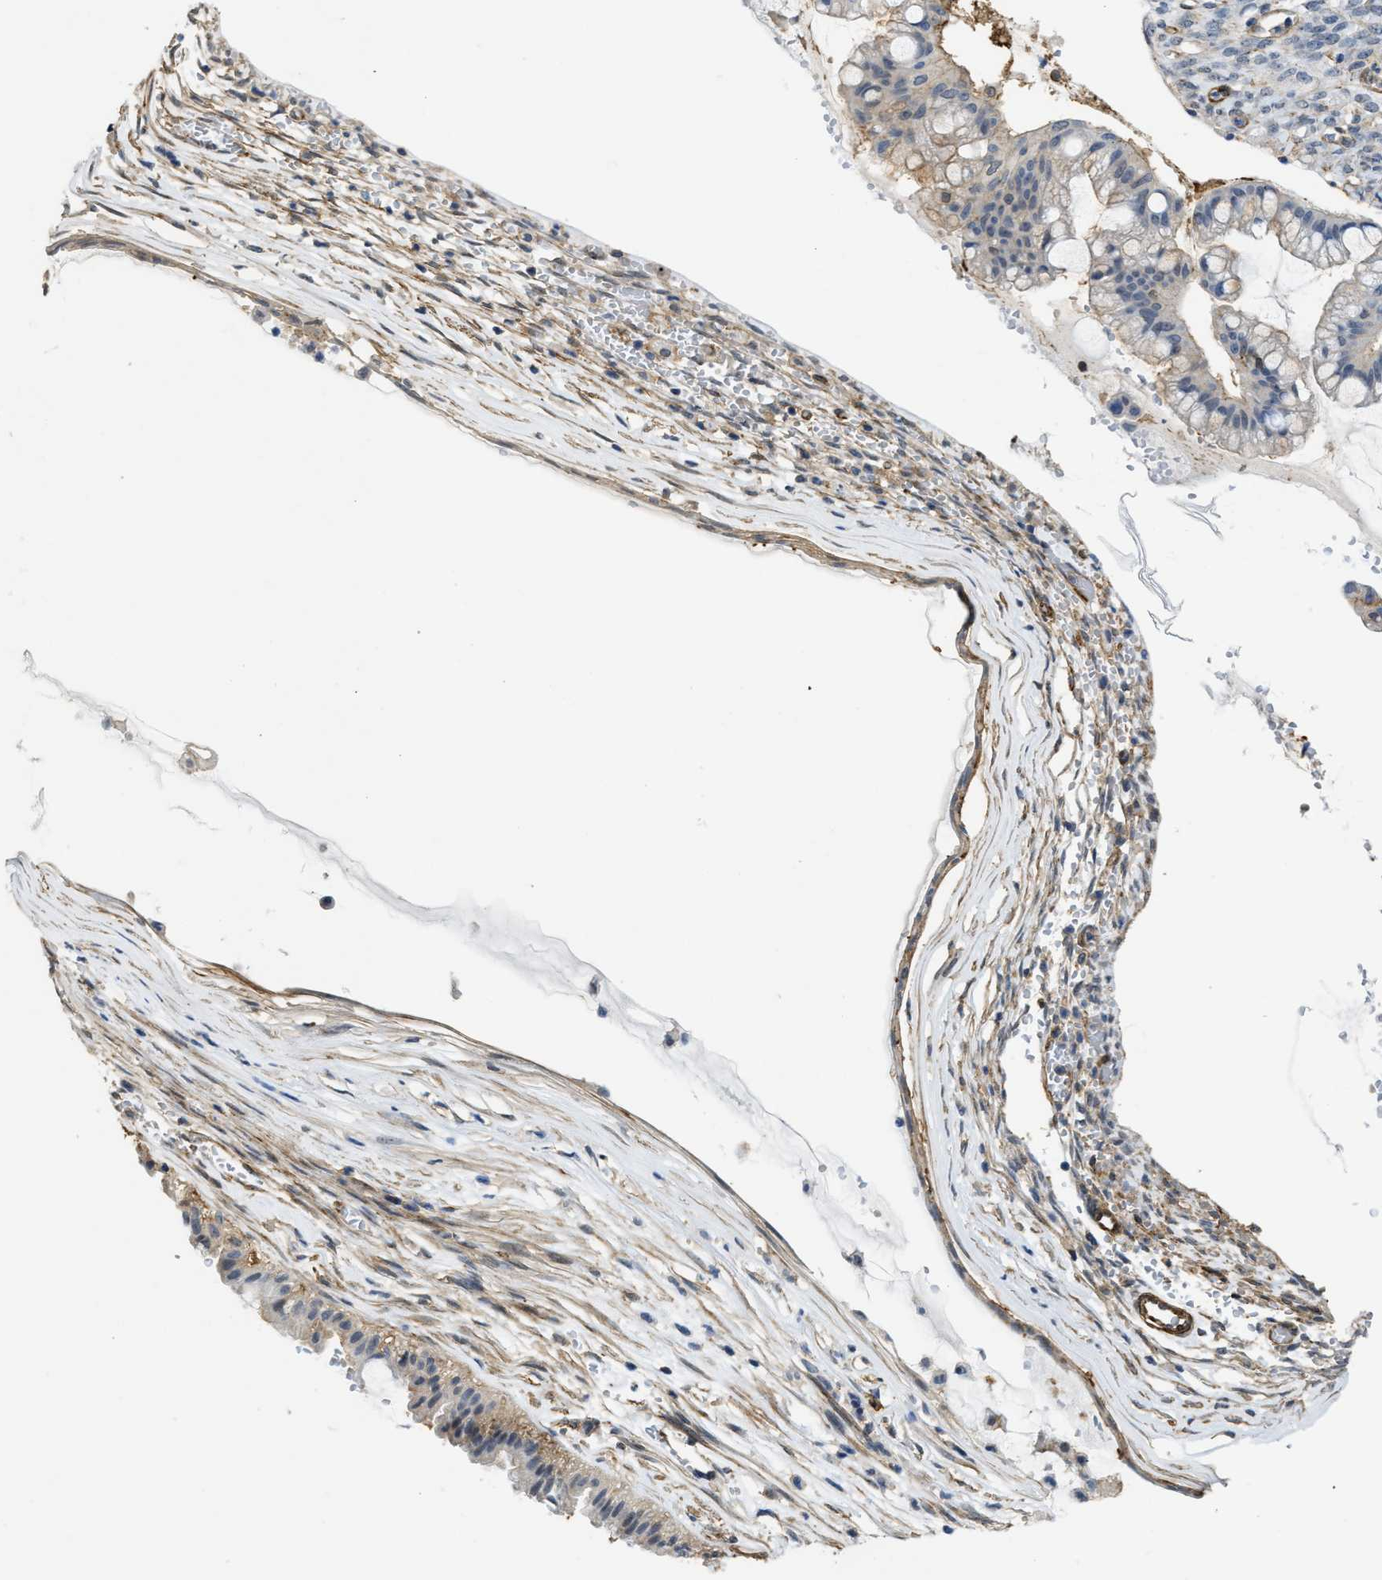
{"staining": {"intensity": "weak", "quantity": "<25%", "location": "cytoplasmic/membranous"}, "tissue": "ovarian cancer", "cell_type": "Tumor cells", "image_type": "cancer", "snomed": [{"axis": "morphology", "description": "Cystadenocarcinoma, mucinous, NOS"}, {"axis": "topography", "description": "Ovary"}], "caption": "A photomicrograph of ovarian mucinous cystadenocarcinoma stained for a protein reveals no brown staining in tumor cells.", "gene": "NAB1", "patient": {"sex": "female", "age": 73}}